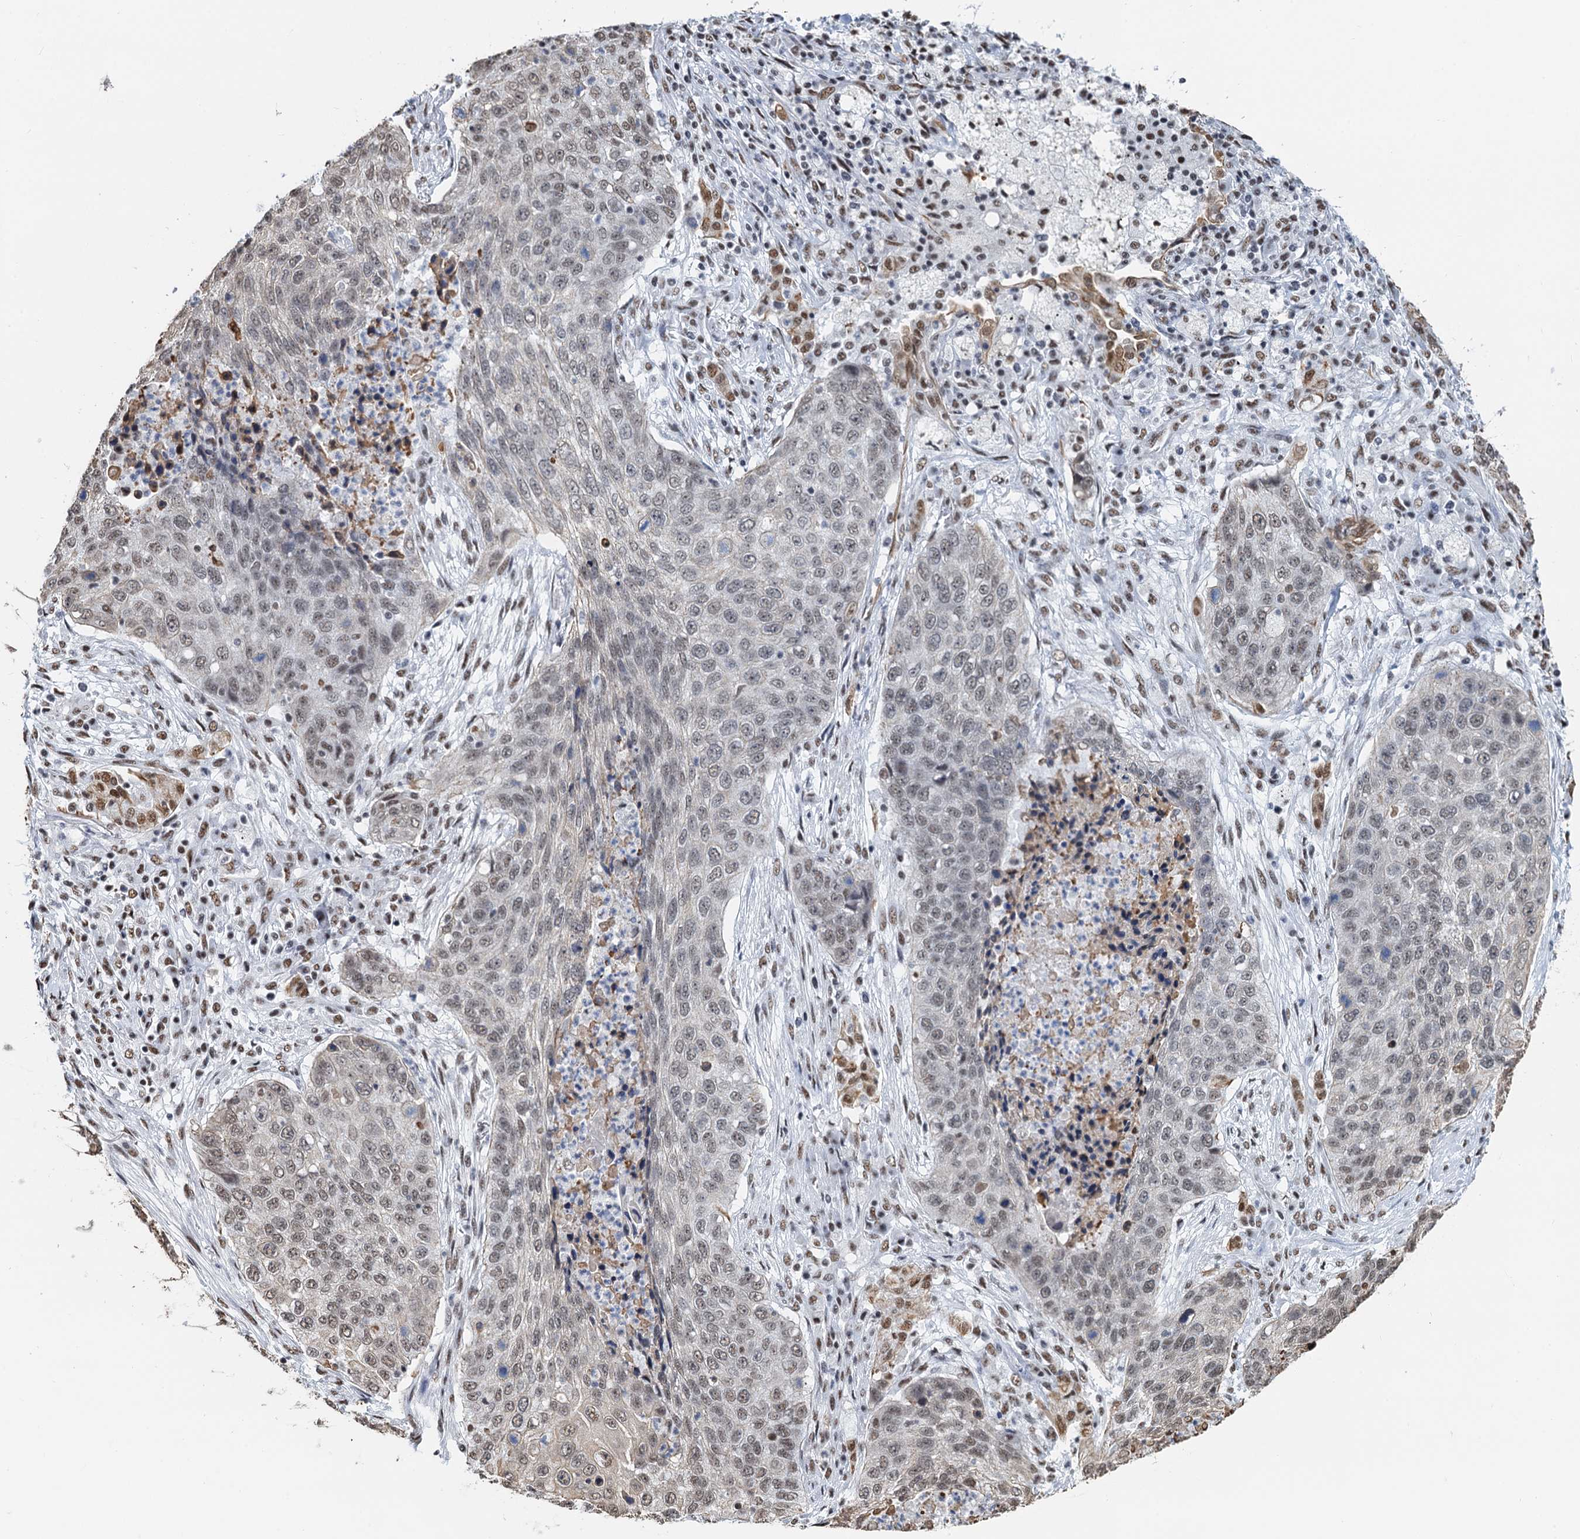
{"staining": {"intensity": "weak", "quantity": "25%-75%", "location": "nuclear"}, "tissue": "lung cancer", "cell_type": "Tumor cells", "image_type": "cancer", "snomed": [{"axis": "morphology", "description": "Squamous cell carcinoma, NOS"}, {"axis": "topography", "description": "Lung"}], "caption": "This histopathology image shows immunohistochemistry staining of human lung cancer, with low weak nuclear staining in approximately 25%-75% of tumor cells.", "gene": "ZNF609", "patient": {"sex": "female", "age": 63}}